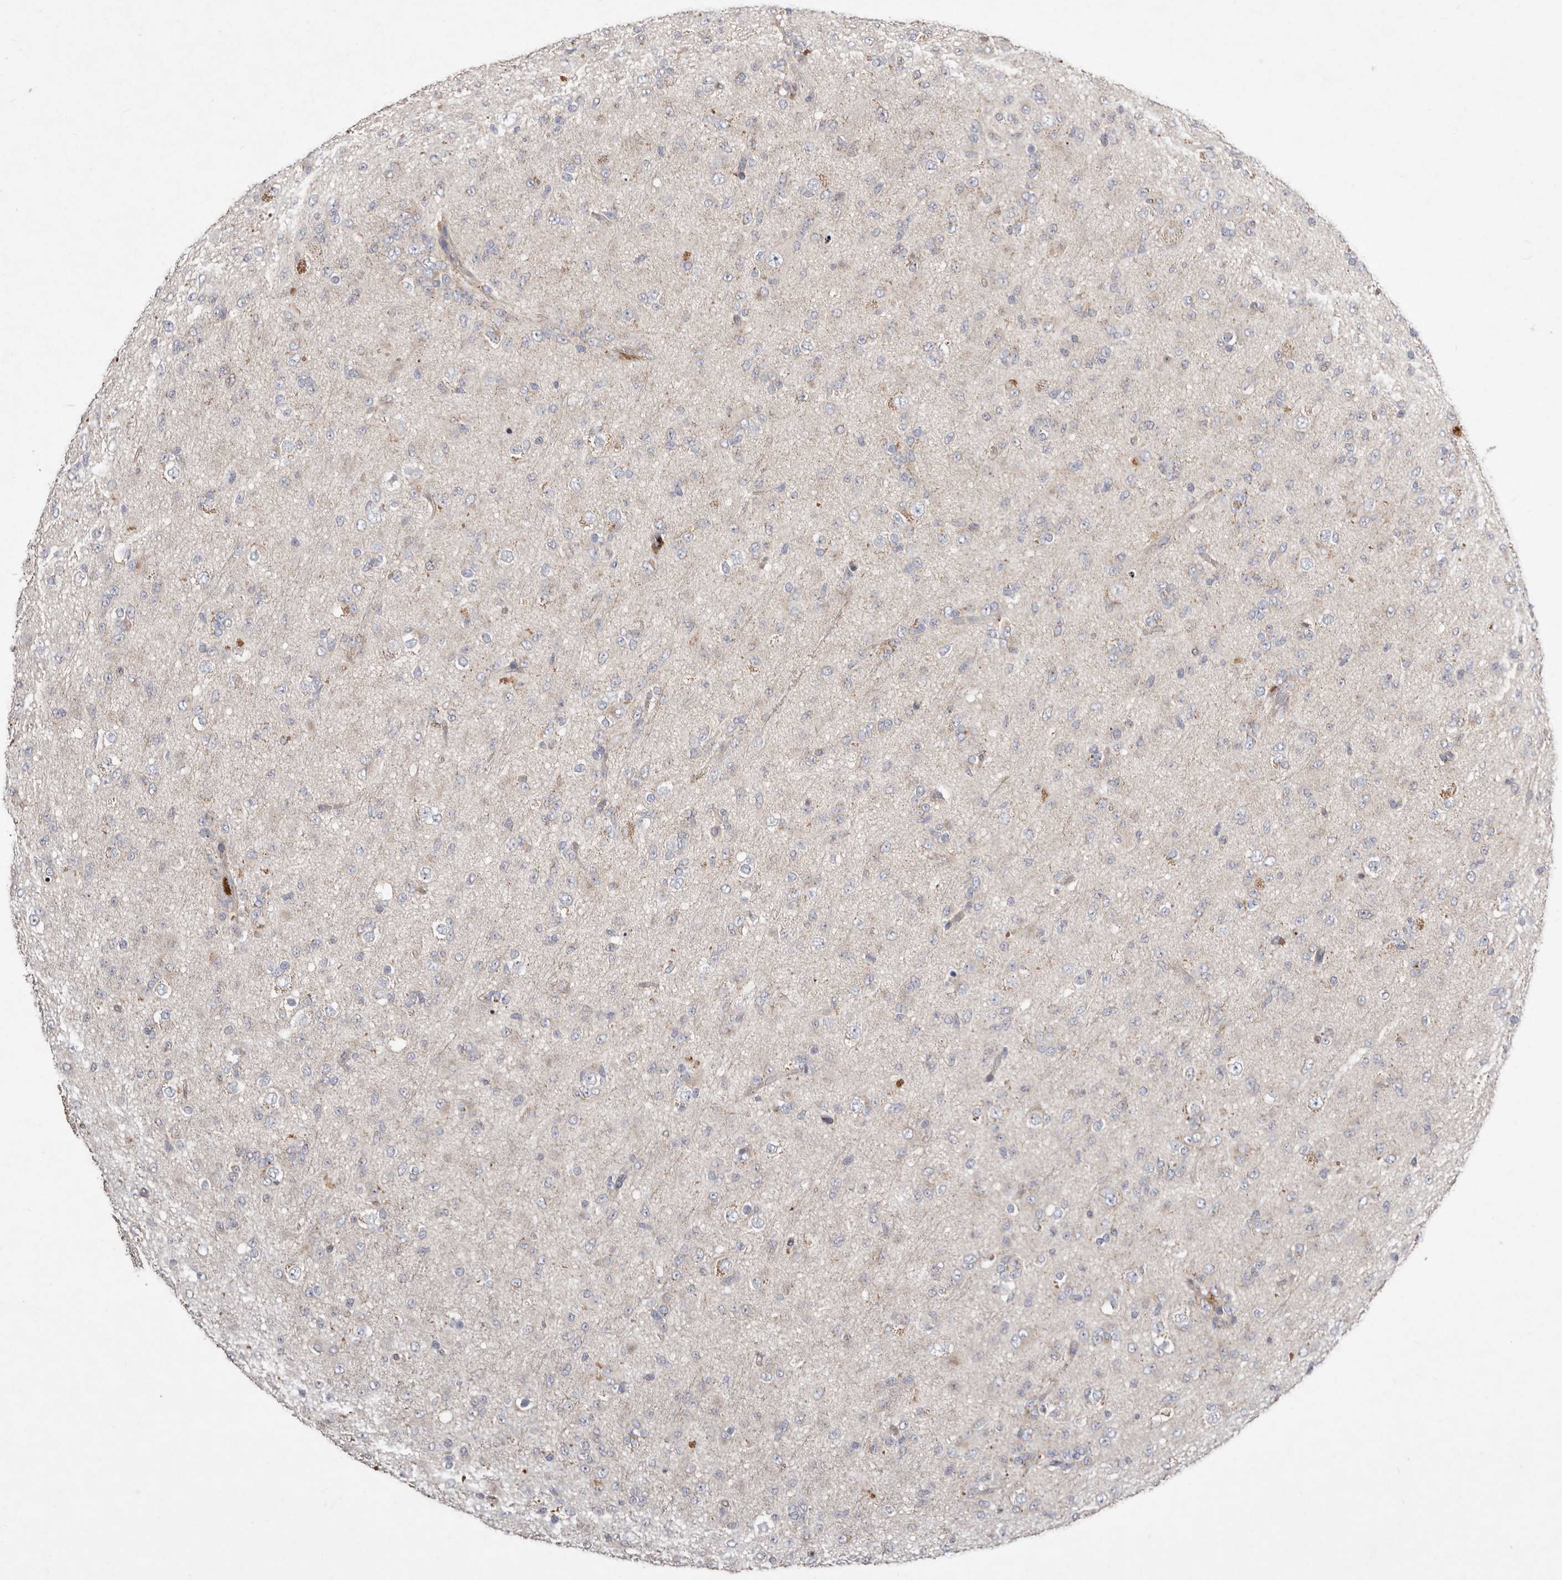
{"staining": {"intensity": "negative", "quantity": "none", "location": "none"}, "tissue": "glioma", "cell_type": "Tumor cells", "image_type": "cancer", "snomed": [{"axis": "morphology", "description": "Glioma, malignant, Low grade"}, {"axis": "topography", "description": "Brain"}], "caption": "Tumor cells are negative for protein expression in human malignant glioma (low-grade).", "gene": "SLC25A20", "patient": {"sex": "male", "age": 65}}